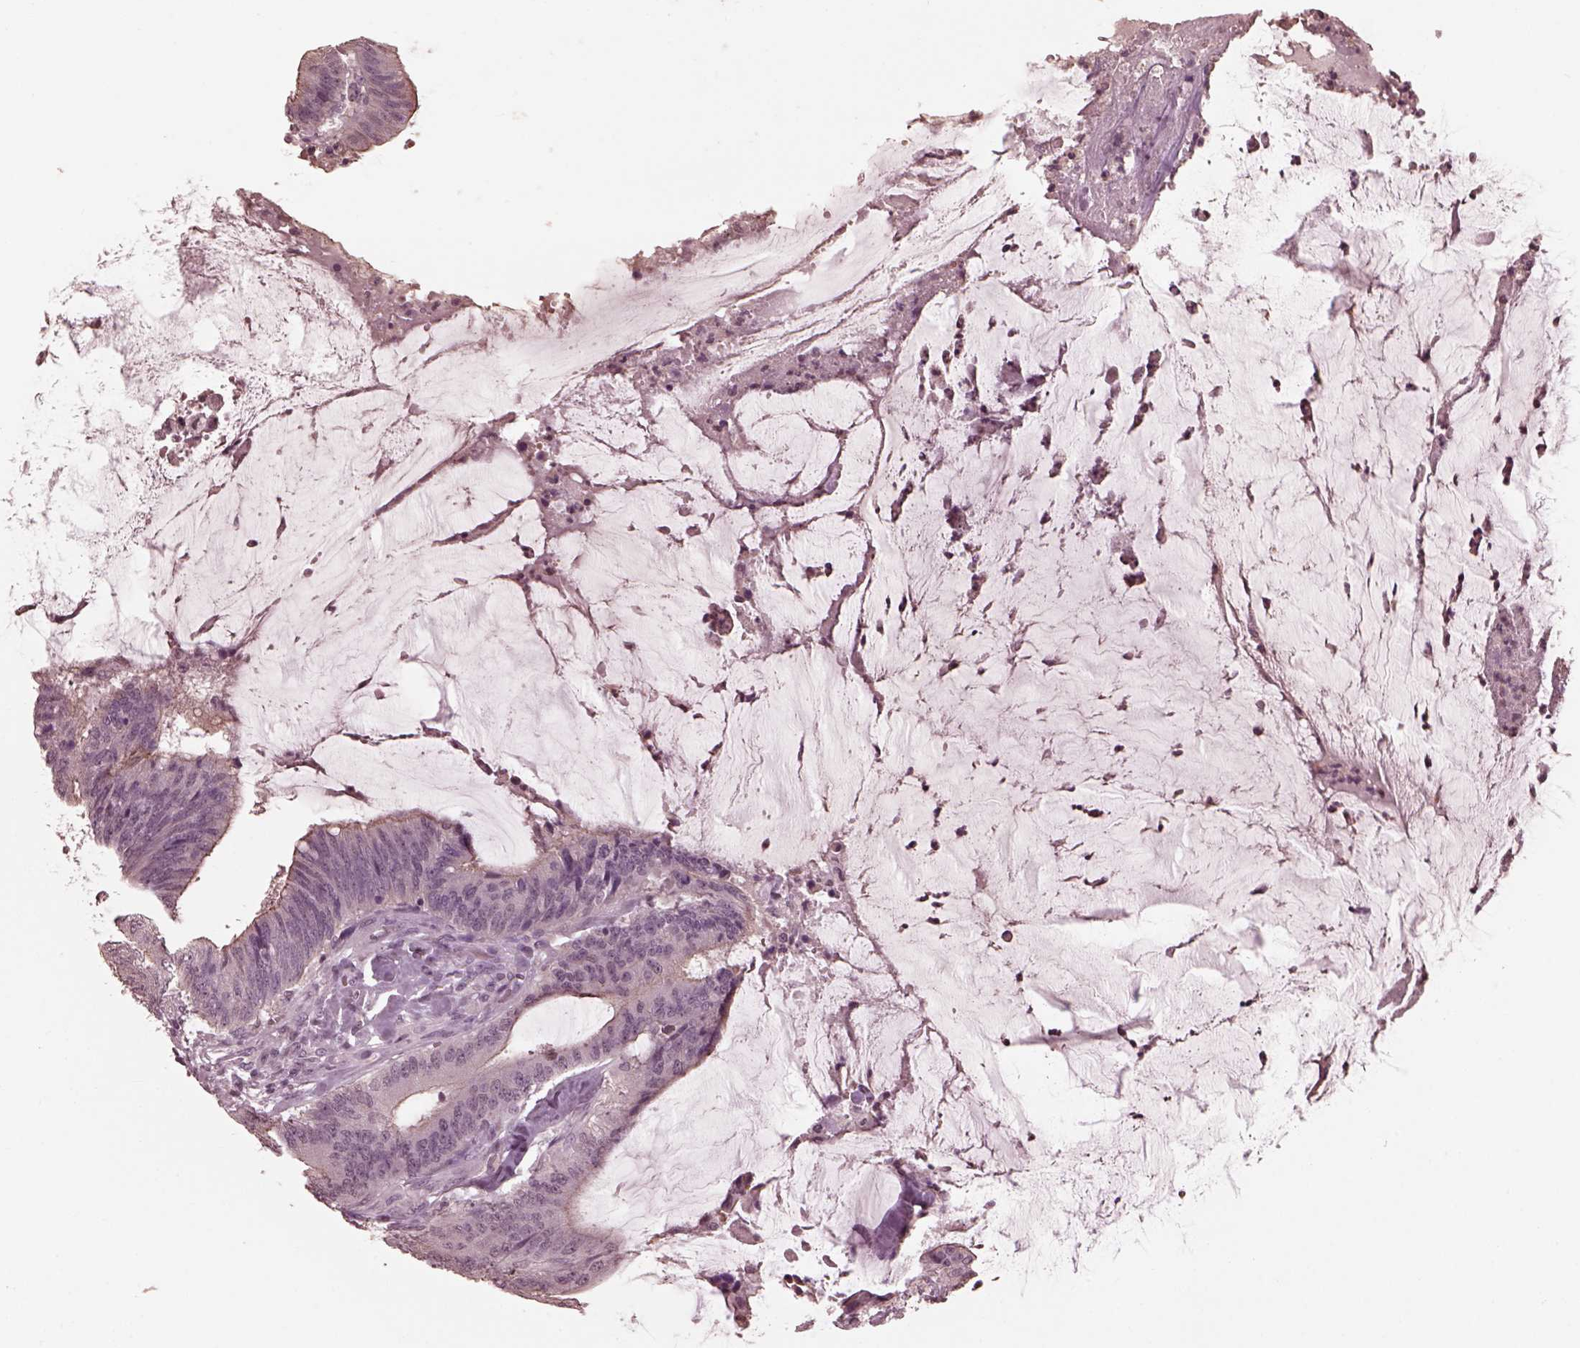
{"staining": {"intensity": "weak", "quantity": "<25%", "location": "cytoplasmic/membranous"}, "tissue": "colorectal cancer", "cell_type": "Tumor cells", "image_type": "cancer", "snomed": [{"axis": "morphology", "description": "Adenocarcinoma, NOS"}, {"axis": "topography", "description": "Colon"}], "caption": "Tumor cells are negative for brown protein staining in adenocarcinoma (colorectal).", "gene": "TSKS", "patient": {"sex": "female", "age": 43}}